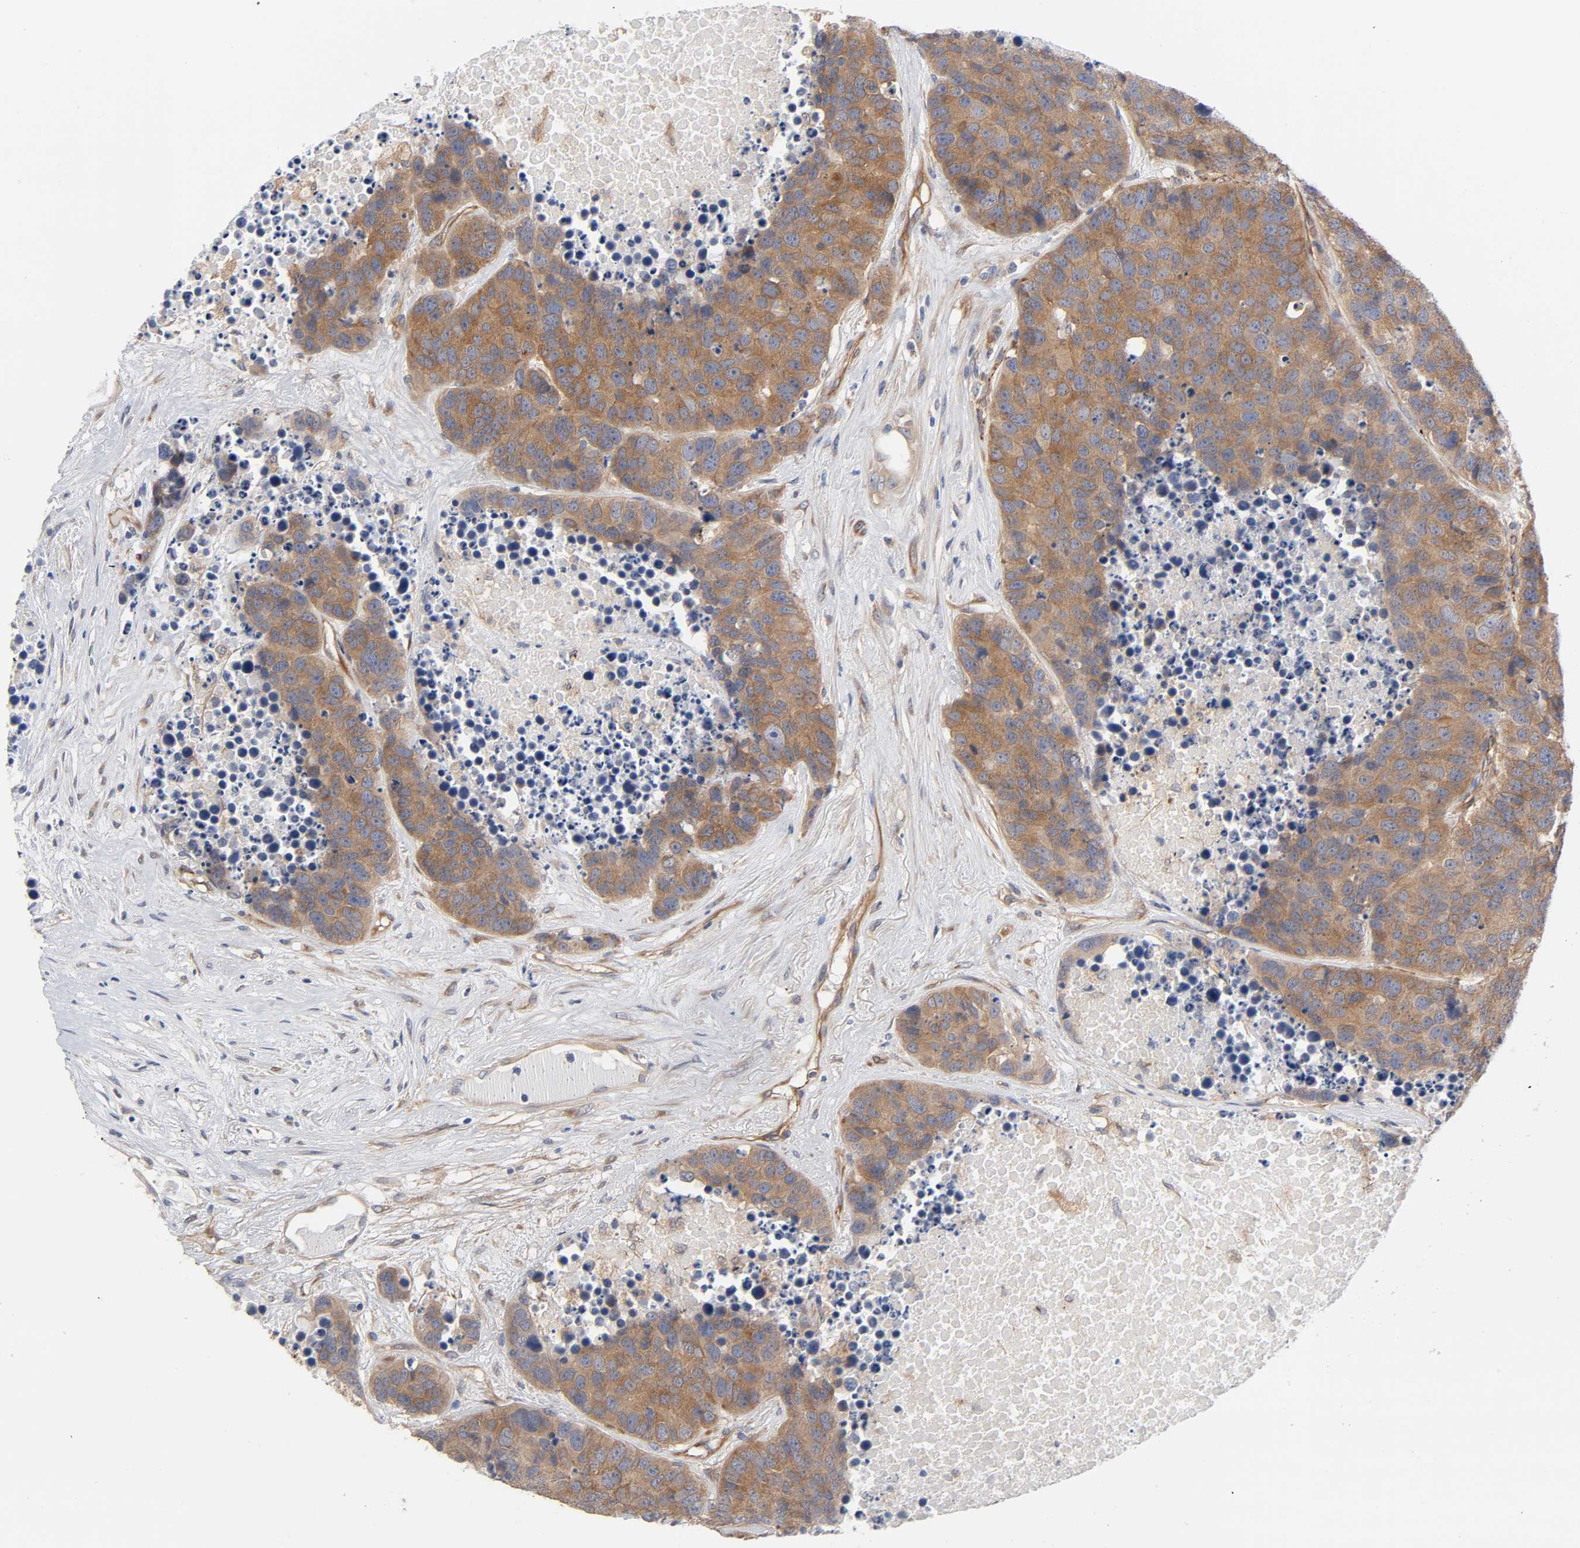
{"staining": {"intensity": "moderate", "quantity": ">75%", "location": "cytoplasmic/membranous"}, "tissue": "carcinoid", "cell_type": "Tumor cells", "image_type": "cancer", "snomed": [{"axis": "morphology", "description": "Carcinoid, malignant, NOS"}, {"axis": "topography", "description": "Lung"}], "caption": "Tumor cells show moderate cytoplasmic/membranous expression in approximately >75% of cells in malignant carcinoid. The staining was performed using DAB to visualize the protein expression in brown, while the nuclei were stained in blue with hematoxylin (Magnification: 20x).", "gene": "RAB13", "patient": {"sex": "male", "age": 60}}